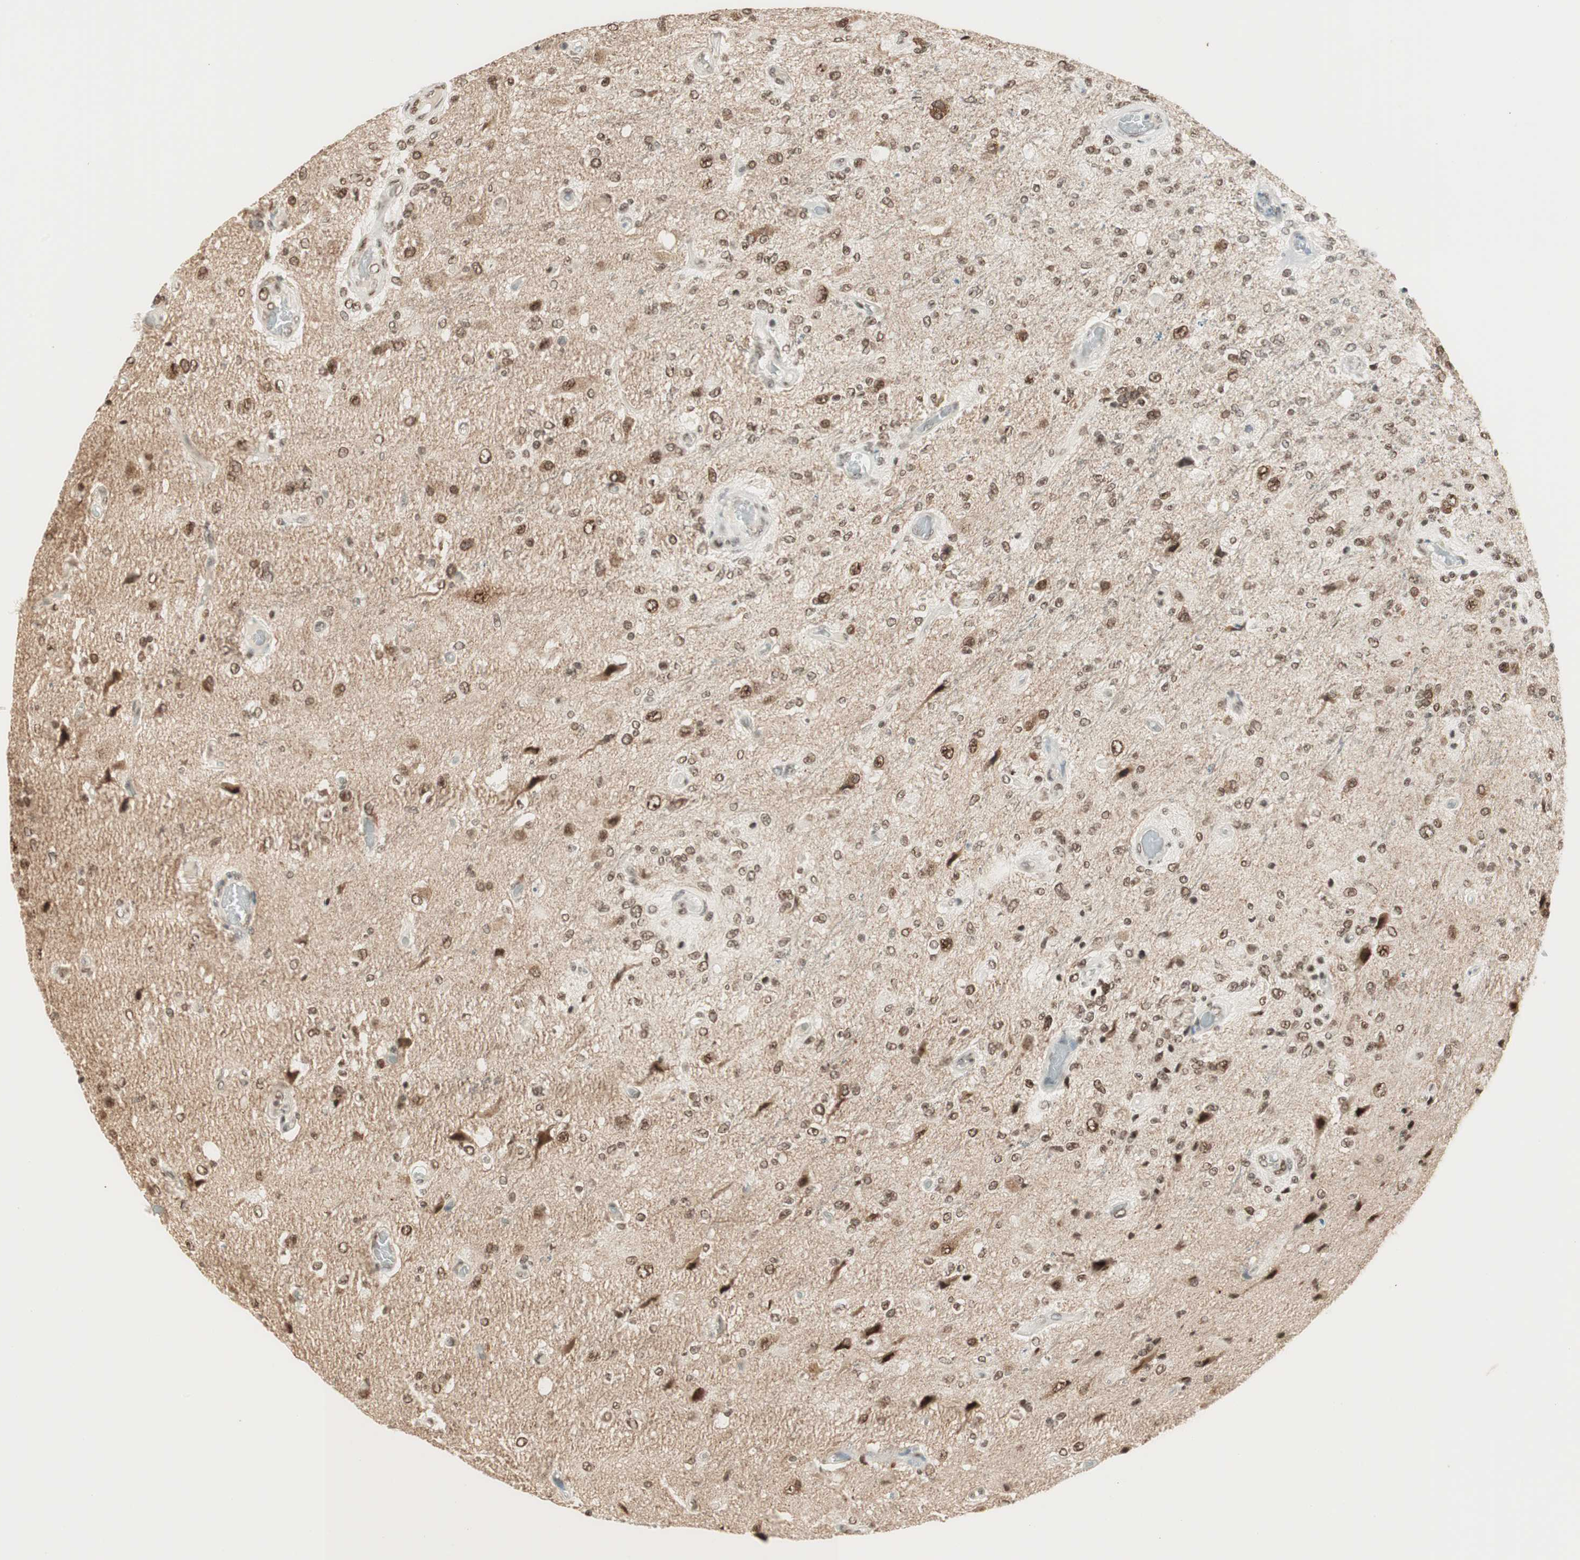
{"staining": {"intensity": "moderate", "quantity": ">75%", "location": "nuclear"}, "tissue": "glioma", "cell_type": "Tumor cells", "image_type": "cancer", "snomed": [{"axis": "morphology", "description": "Normal tissue, NOS"}, {"axis": "morphology", "description": "Glioma, malignant, High grade"}, {"axis": "topography", "description": "Cerebral cortex"}], "caption": "Protein expression by immunohistochemistry exhibits moderate nuclear expression in approximately >75% of tumor cells in glioma. The protein is stained brown, and the nuclei are stained in blue (DAB (3,3'-diaminobenzidine) IHC with brightfield microscopy, high magnification).", "gene": "SMARCE1", "patient": {"sex": "male", "age": 77}}